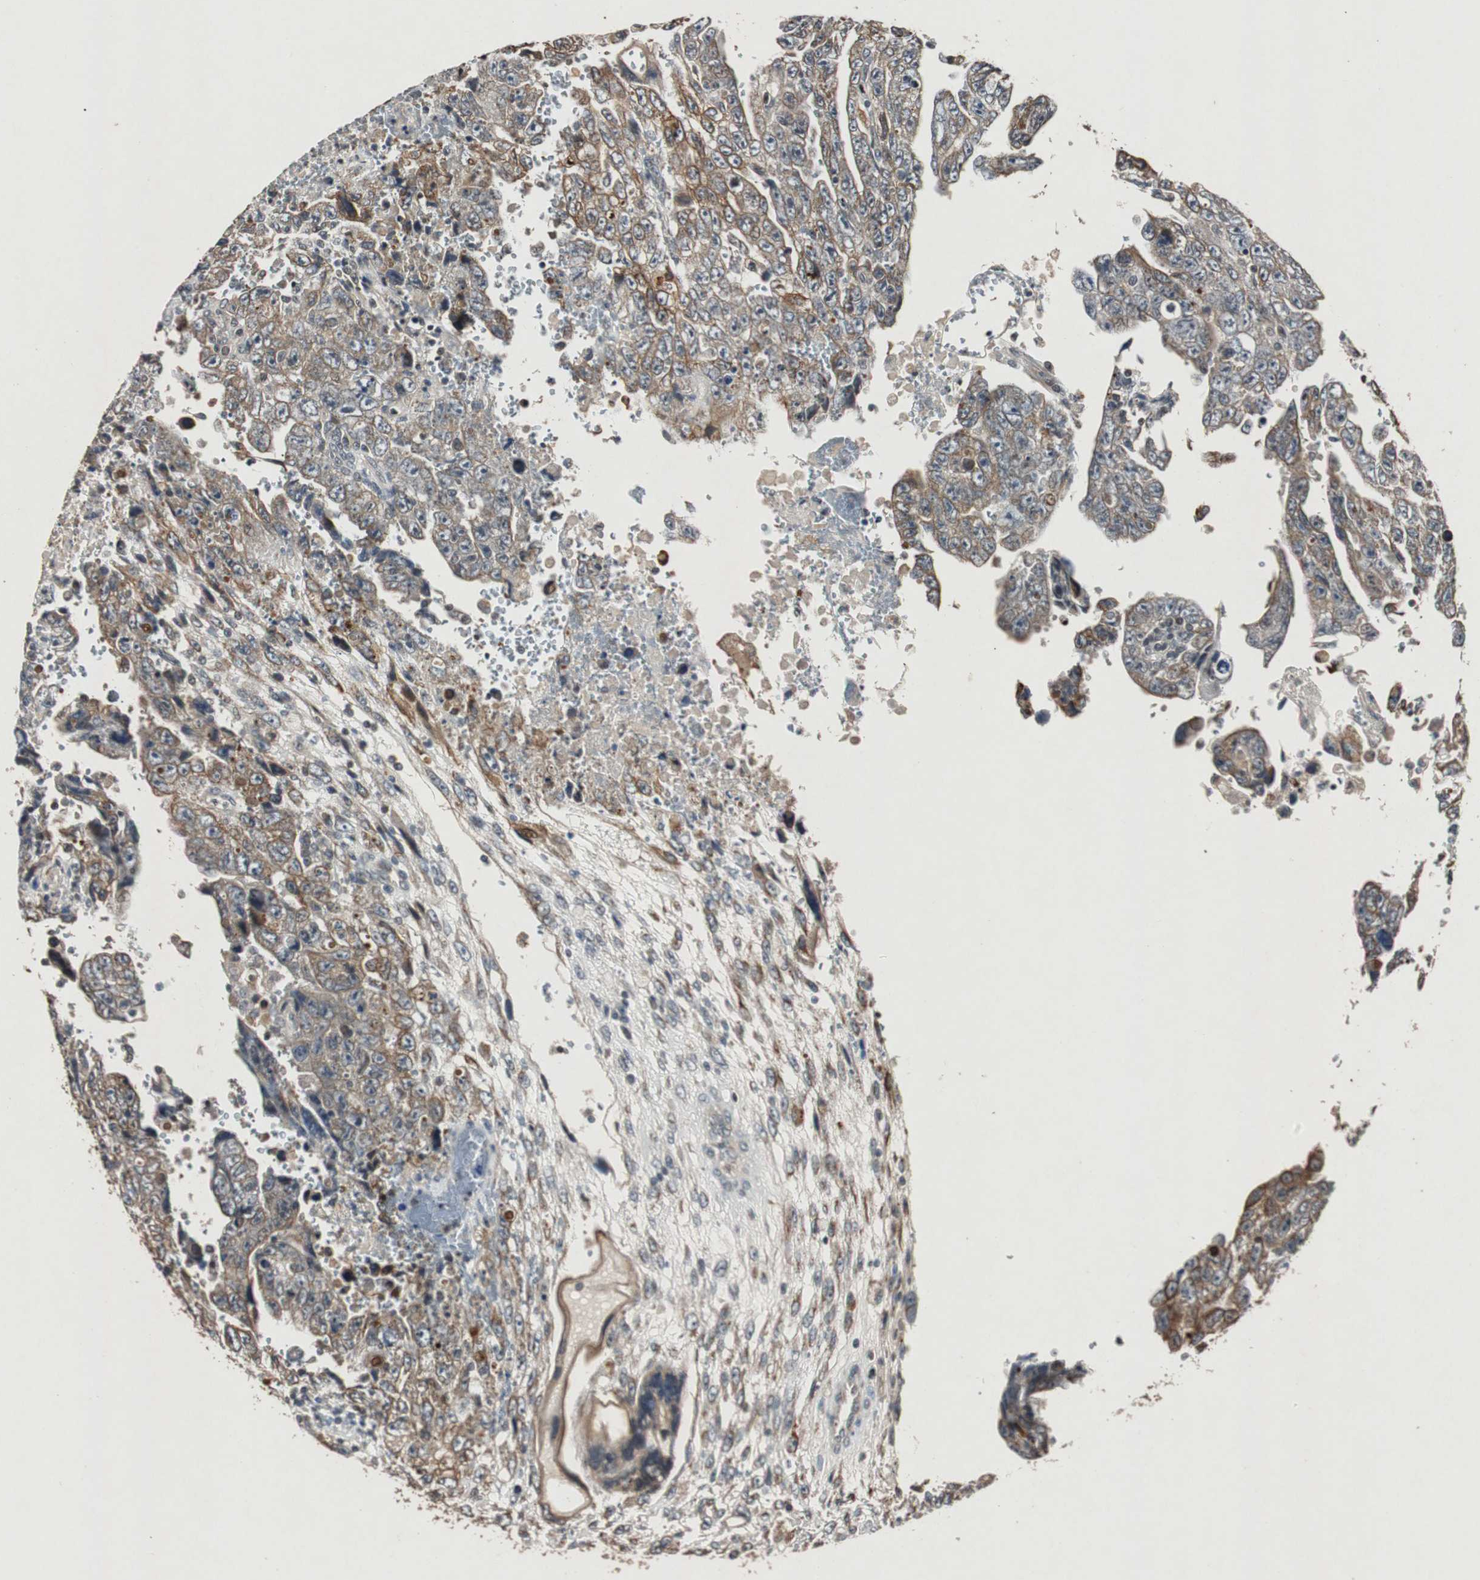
{"staining": {"intensity": "strong", "quantity": ">75%", "location": "cytoplasmic/membranous"}, "tissue": "testis cancer", "cell_type": "Tumor cells", "image_type": "cancer", "snomed": [{"axis": "morphology", "description": "Carcinoma, Embryonal, NOS"}, {"axis": "topography", "description": "Testis"}], "caption": "Immunohistochemical staining of human testis cancer reveals strong cytoplasmic/membranous protein positivity in approximately >75% of tumor cells.", "gene": "SLIT2", "patient": {"sex": "male", "age": 28}}